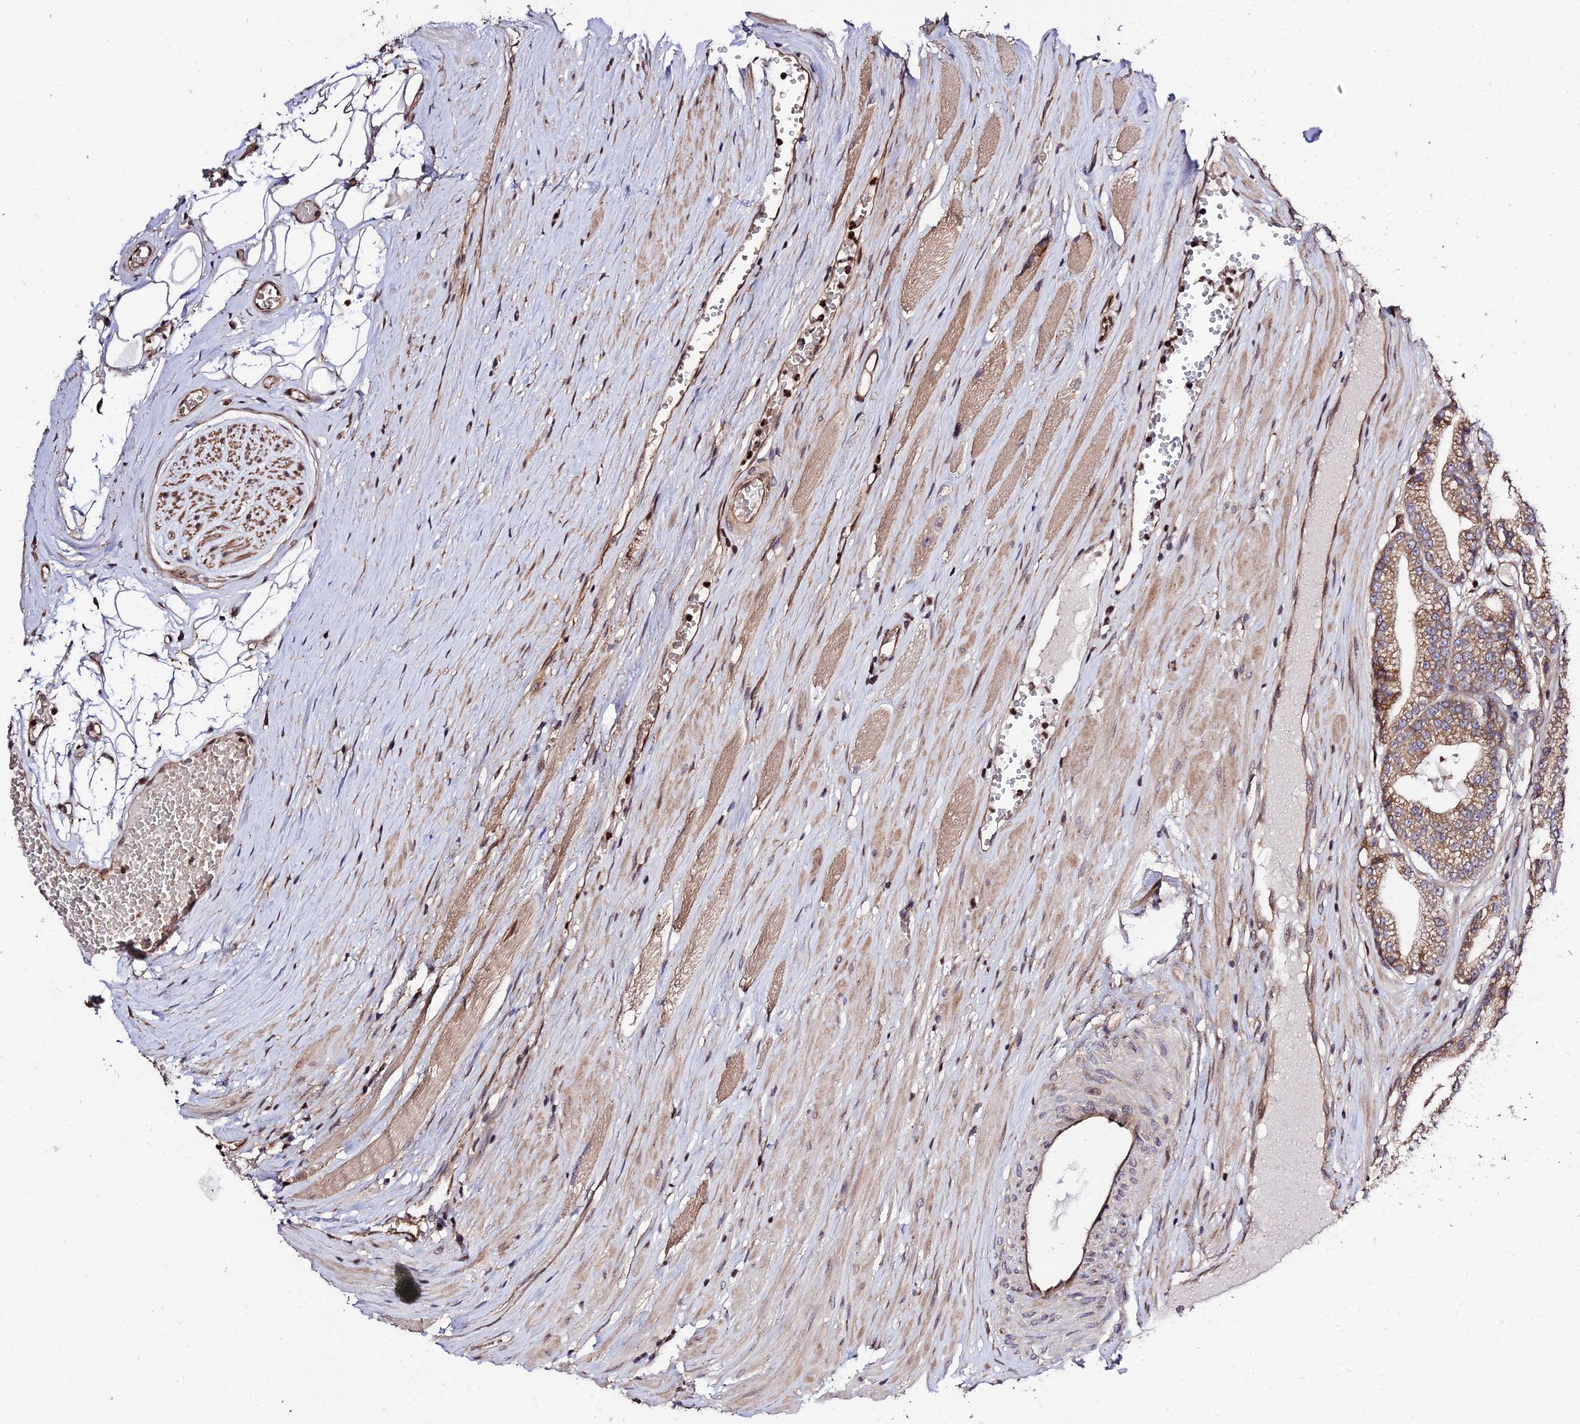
{"staining": {"intensity": "moderate", "quantity": "25%-75%", "location": "cytoplasmic/membranous"}, "tissue": "prostate cancer", "cell_type": "Tumor cells", "image_type": "cancer", "snomed": [{"axis": "morphology", "description": "Adenocarcinoma, High grade"}, {"axis": "topography", "description": "Prostate"}], "caption": "Moderate cytoplasmic/membranous expression is present in approximately 25%-75% of tumor cells in prostate cancer (adenocarcinoma (high-grade)). (Stains: DAB (3,3'-diaminobenzidine) in brown, nuclei in blue, Microscopy: brightfield microscopy at high magnification).", "gene": "SMG6", "patient": {"sex": "male", "age": 67}}